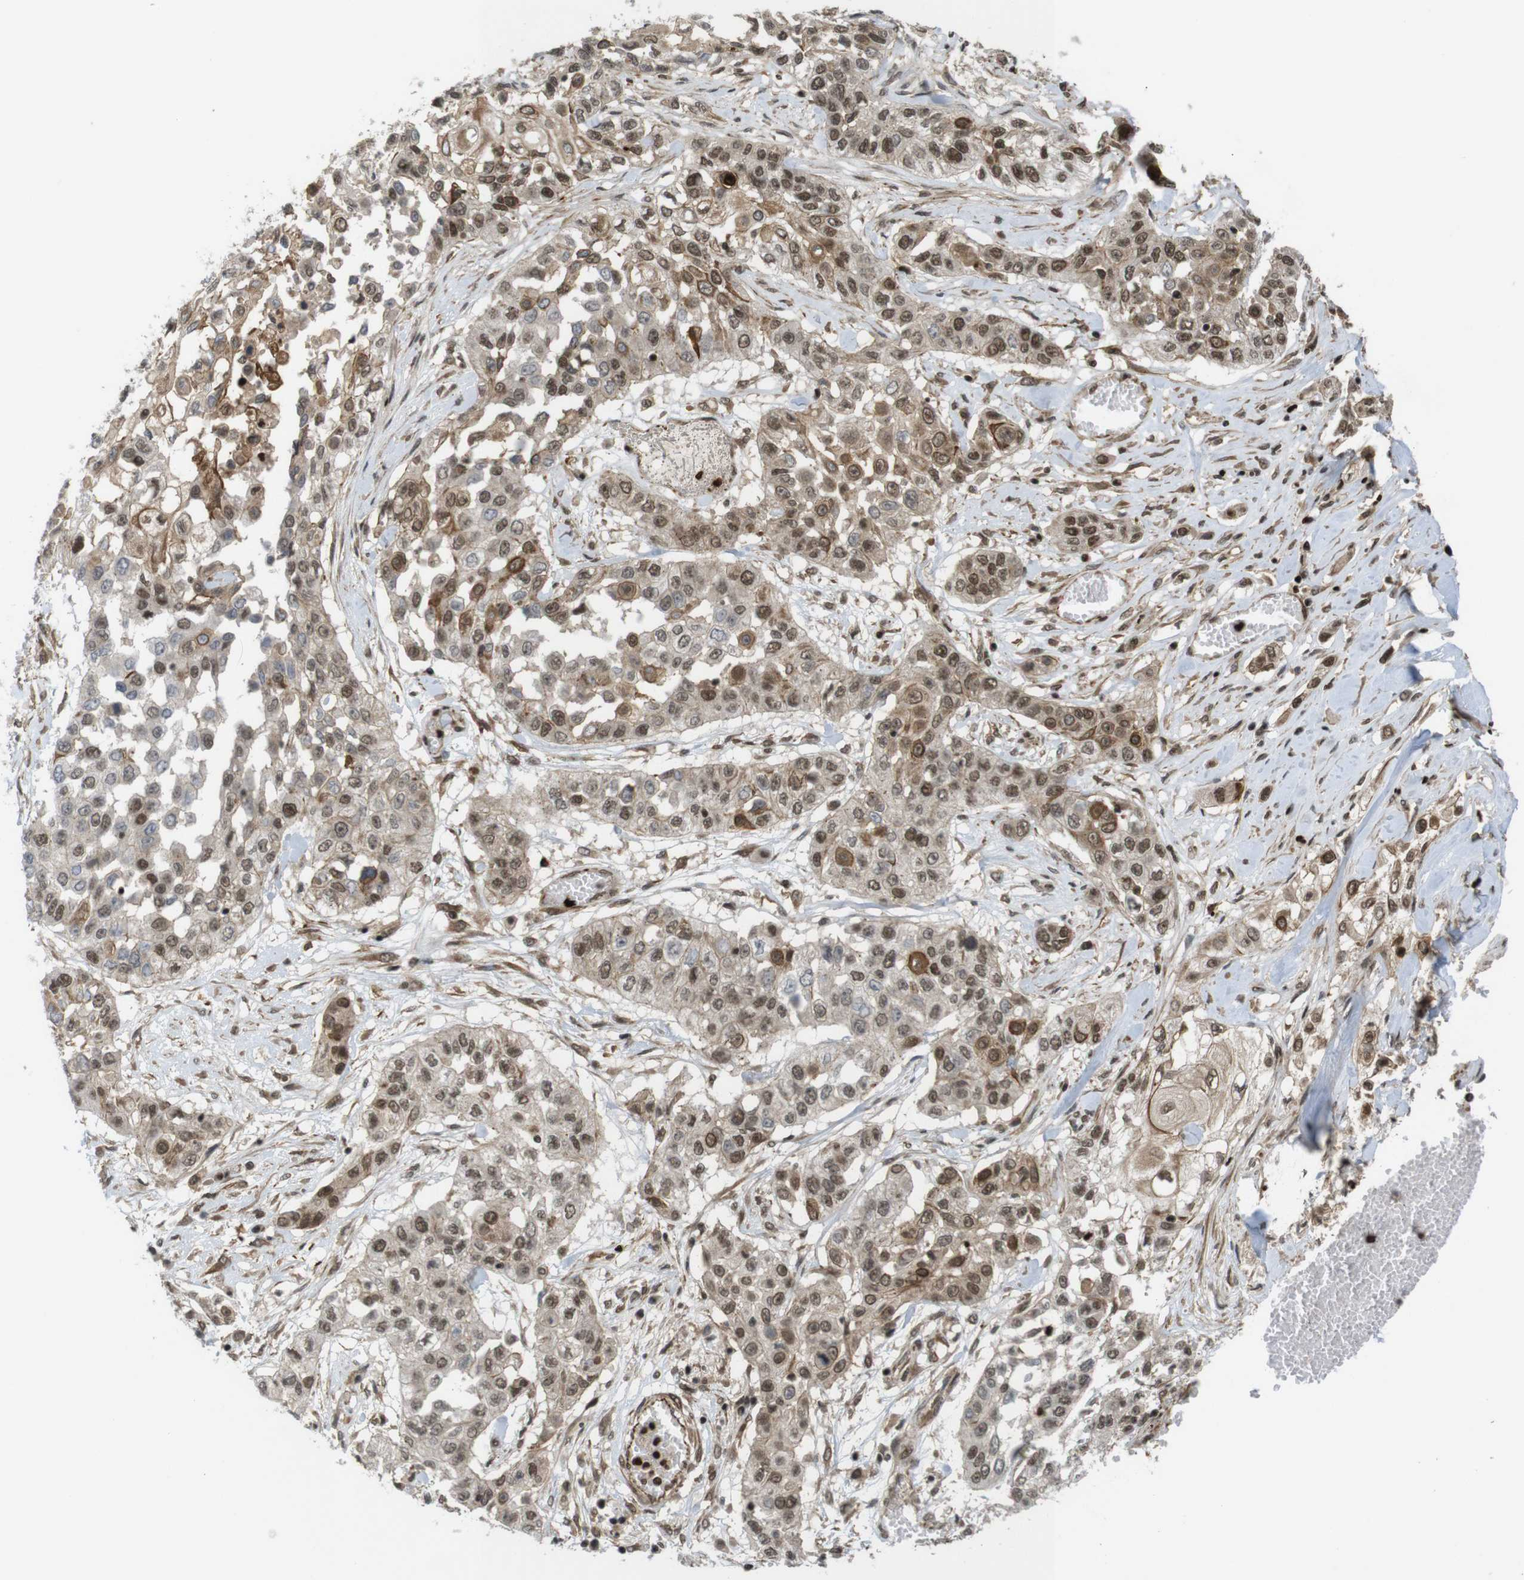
{"staining": {"intensity": "moderate", "quantity": ">75%", "location": "cytoplasmic/membranous,nuclear"}, "tissue": "lung cancer", "cell_type": "Tumor cells", "image_type": "cancer", "snomed": [{"axis": "morphology", "description": "Squamous cell carcinoma, NOS"}, {"axis": "topography", "description": "Lung"}], "caption": "An image of human lung squamous cell carcinoma stained for a protein shows moderate cytoplasmic/membranous and nuclear brown staining in tumor cells.", "gene": "SP2", "patient": {"sex": "male", "age": 71}}